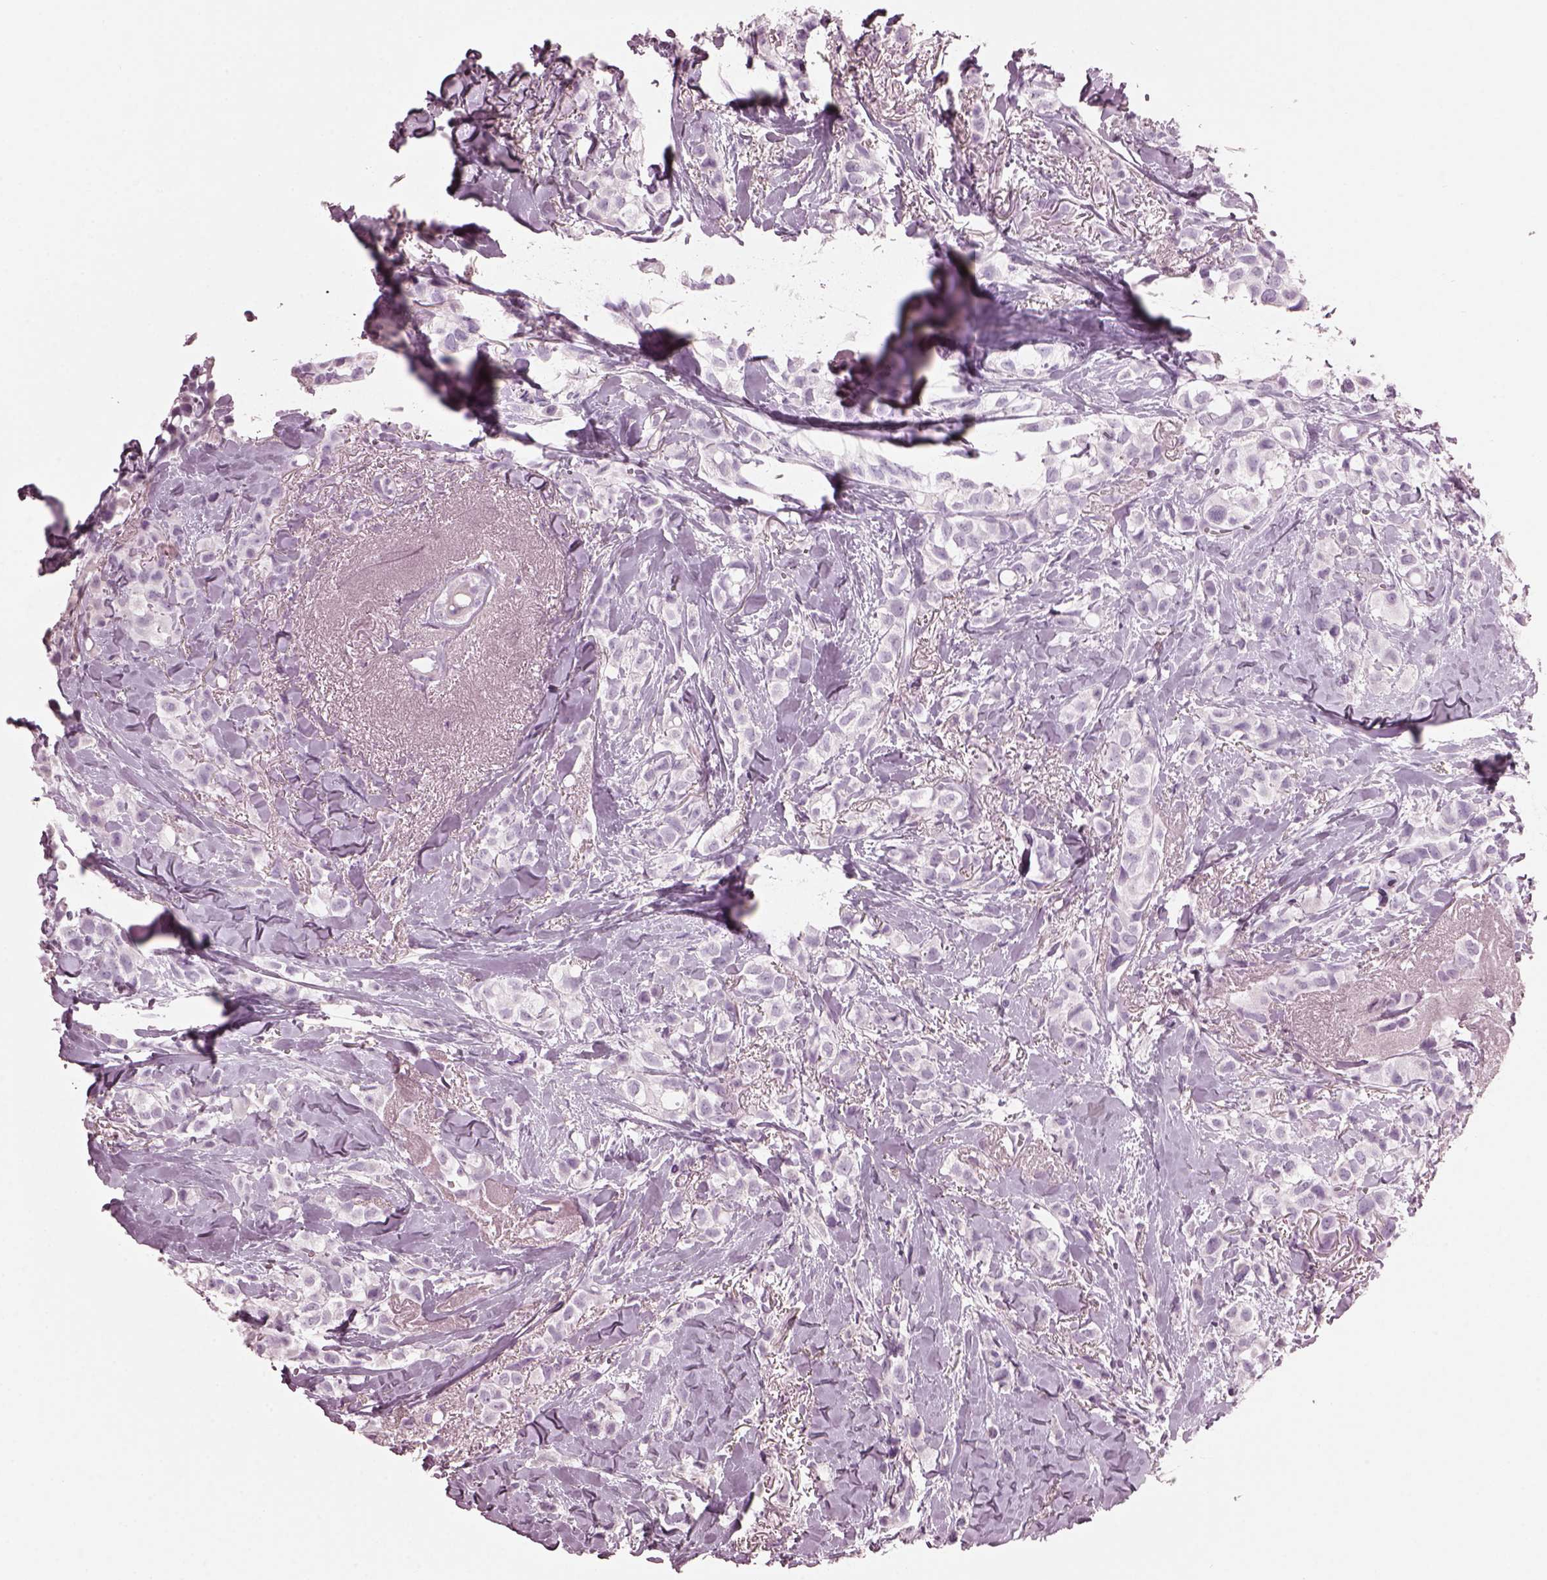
{"staining": {"intensity": "negative", "quantity": "none", "location": "none"}, "tissue": "breast cancer", "cell_type": "Tumor cells", "image_type": "cancer", "snomed": [{"axis": "morphology", "description": "Duct carcinoma"}, {"axis": "topography", "description": "Breast"}], "caption": "An IHC image of breast infiltrating ductal carcinoma is shown. There is no staining in tumor cells of breast infiltrating ductal carcinoma. (Brightfield microscopy of DAB (3,3'-diaminobenzidine) immunohistochemistry (IHC) at high magnification).", "gene": "HYDIN", "patient": {"sex": "female", "age": 85}}